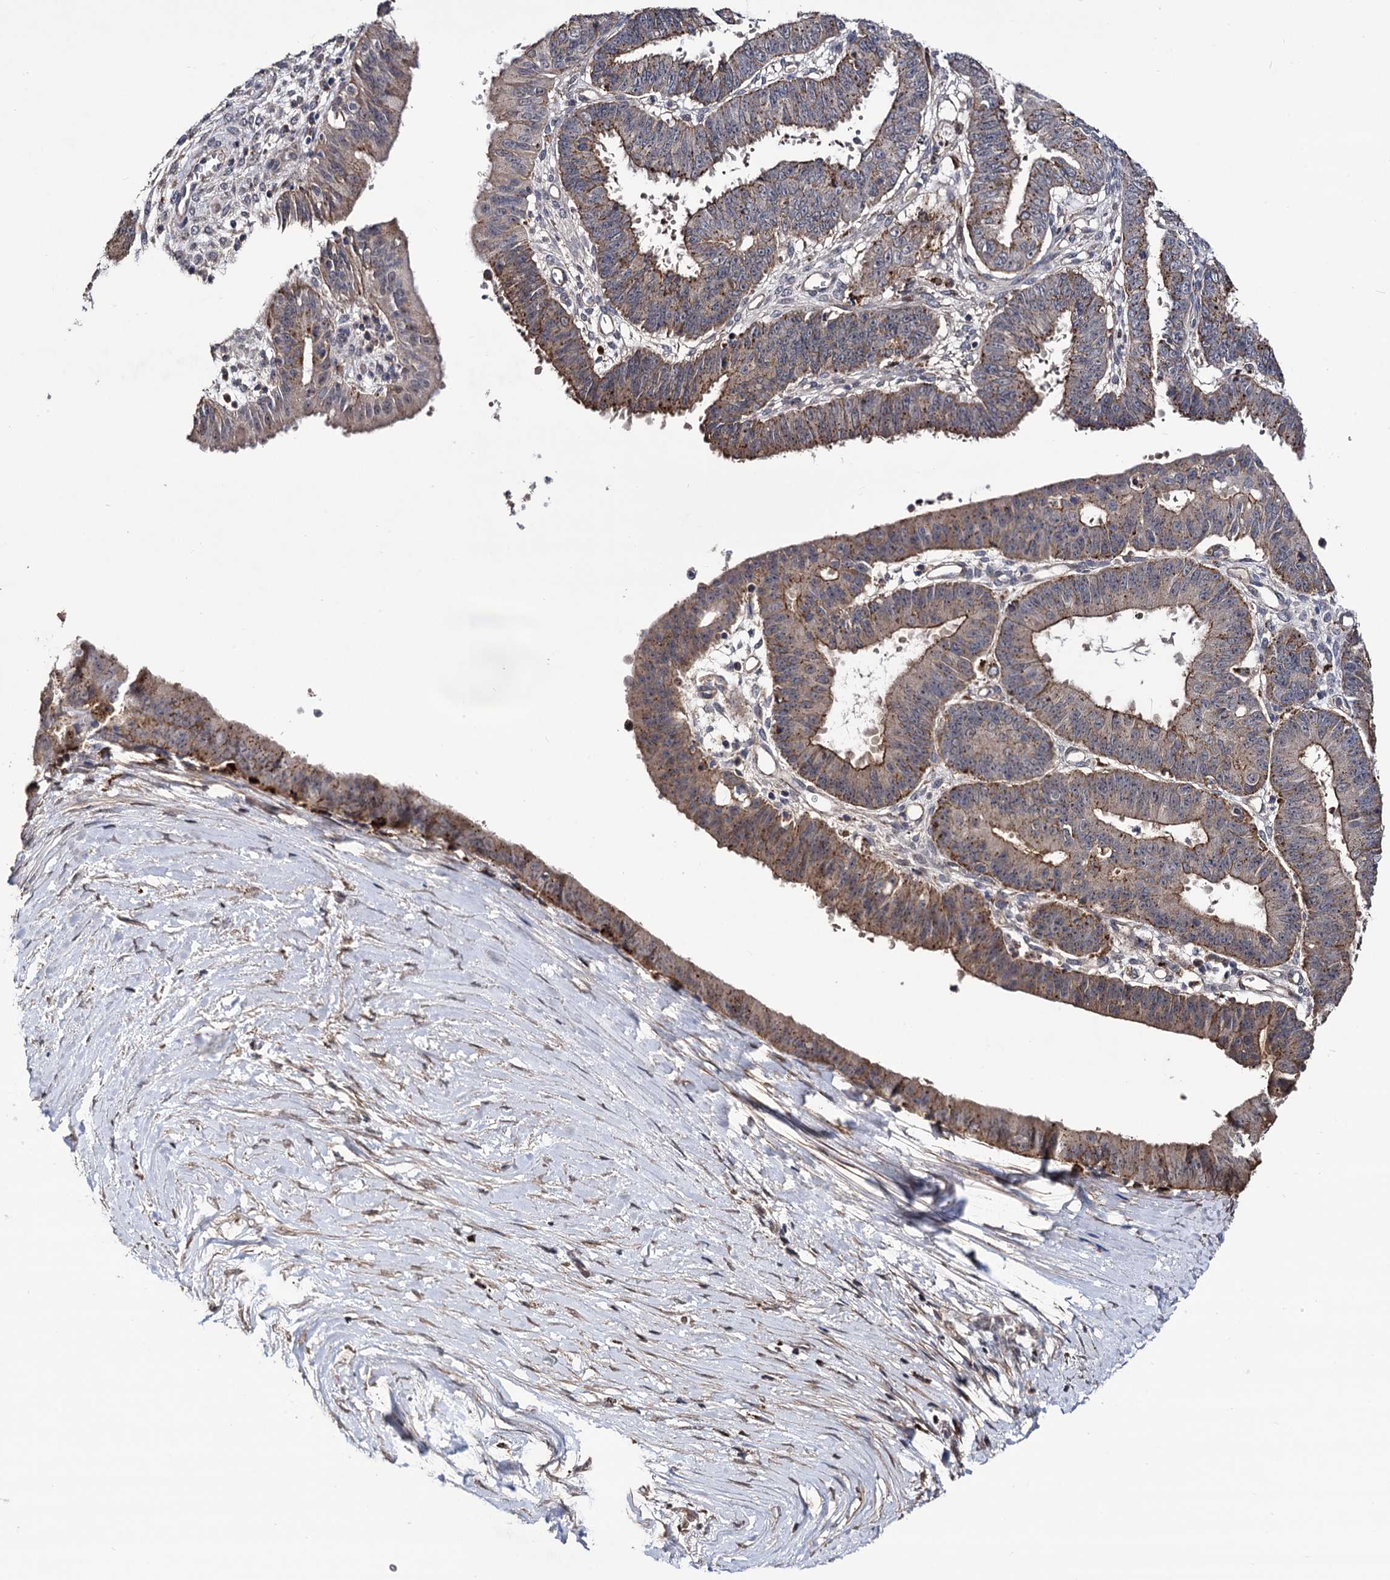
{"staining": {"intensity": "moderate", "quantity": "<25%", "location": "cytoplasmic/membranous"}, "tissue": "ovarian cancer", "cell_type": "Tumor cells", "image_type": "cancer", "snomed": [{"axis": "morphology", "description": "Carcinoma, endometroid"}, {"axis": "topography", "description": "Appendix"}, {"axis": "topography", "description": "Ovary"}], "caption": "About <25% of tumor cells in ovarian cancer show moderate cytoplasmic/membranous protein positivity as visualized by brown immunohistochemical staining.", "gene": "MICAL2", "patient": {"sex": "female", "age": 42}}